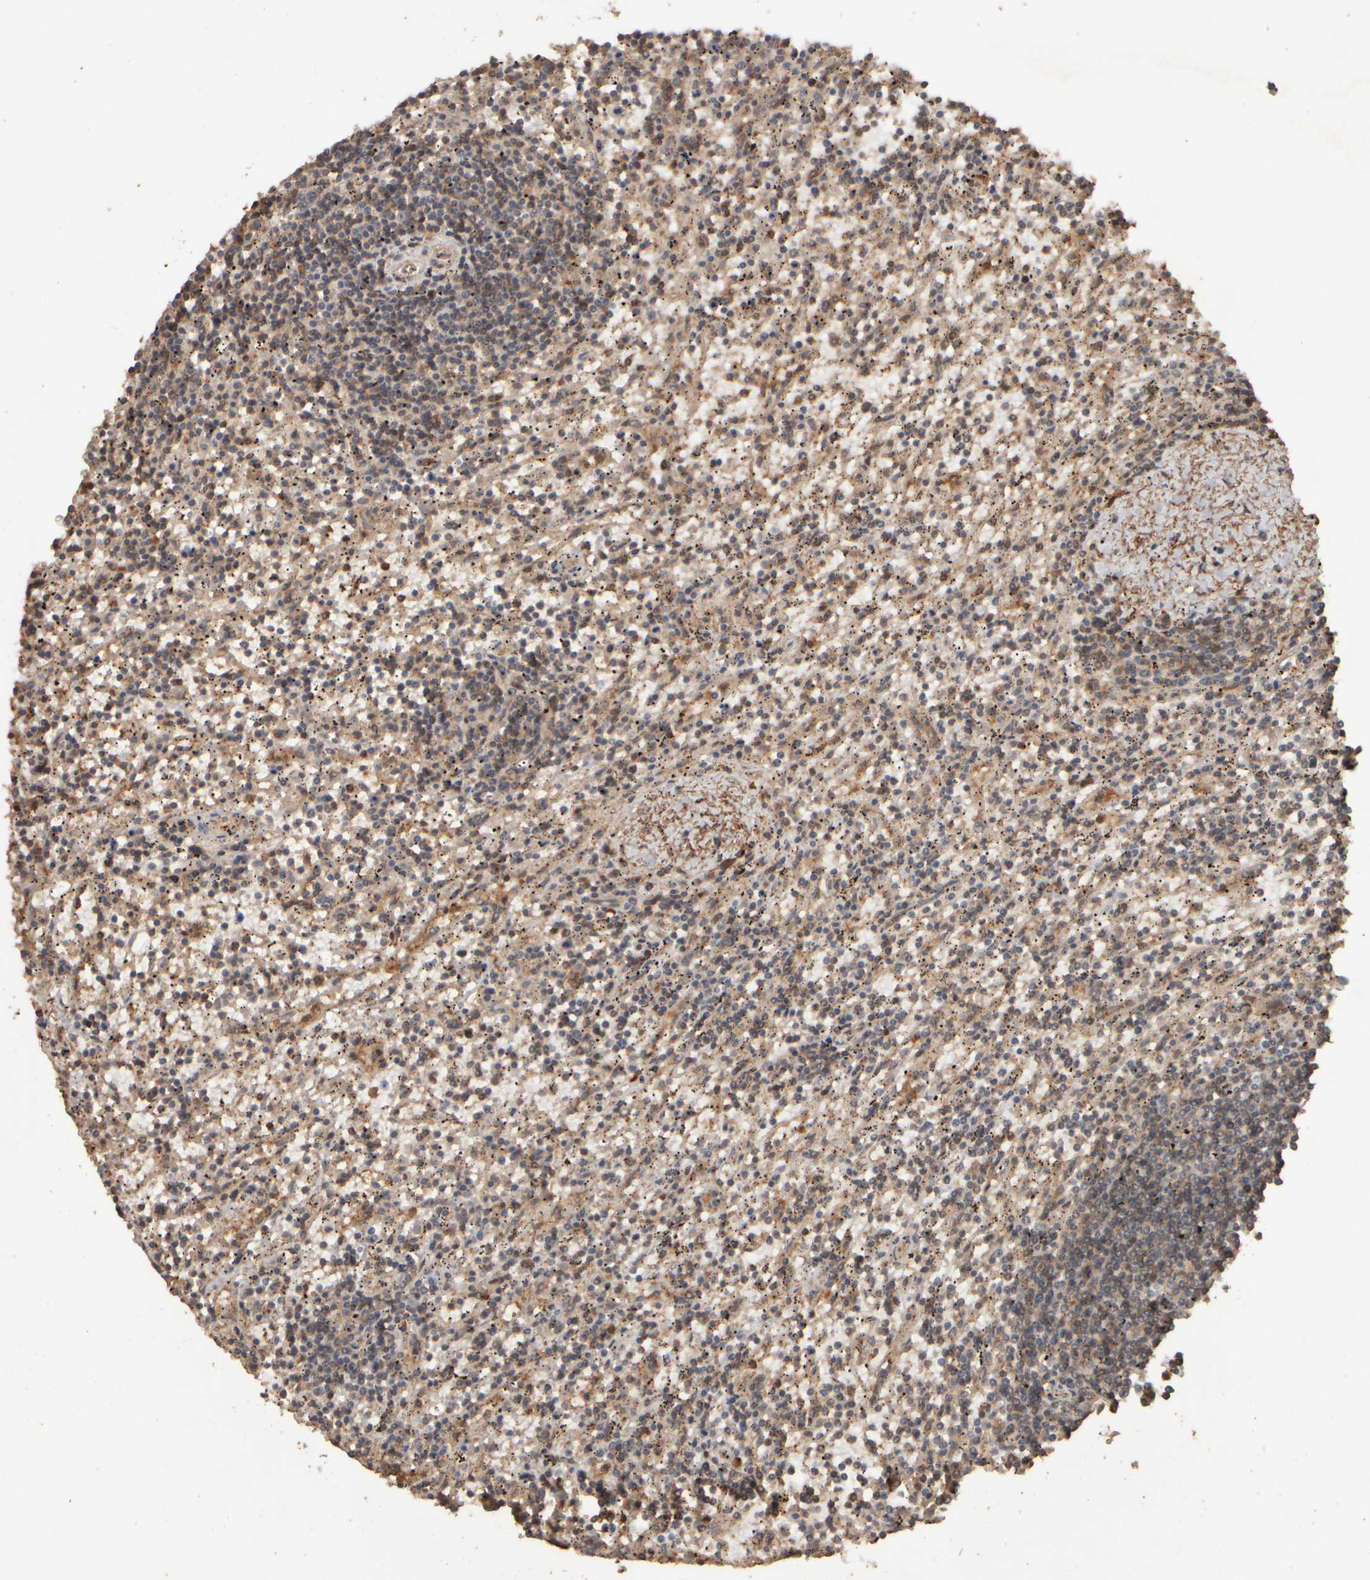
{"staining": {"intensity": "moderate", "quantity": ">75%", "location": "cytoplasmic/membranous"}, "tissue": "lymphoma", "cell_type": "Tumor cells", "image_type": "cancer", "snomed": [{"axis": "morphology", "description": "Malignant lymphoma, non-Hodgkin's type, Low grade"}, {"axis": "topography", "description": "Spleen"}], "caption": "This photomicrograph shows immunohistochemistry (IHC) staining of human lymphoma, with medium moderate cytoplasmic/membranous positivity in about >75% of tumor cells.", "gene": "SPHK1", "patient": {"sex": "male", "age": 76}}